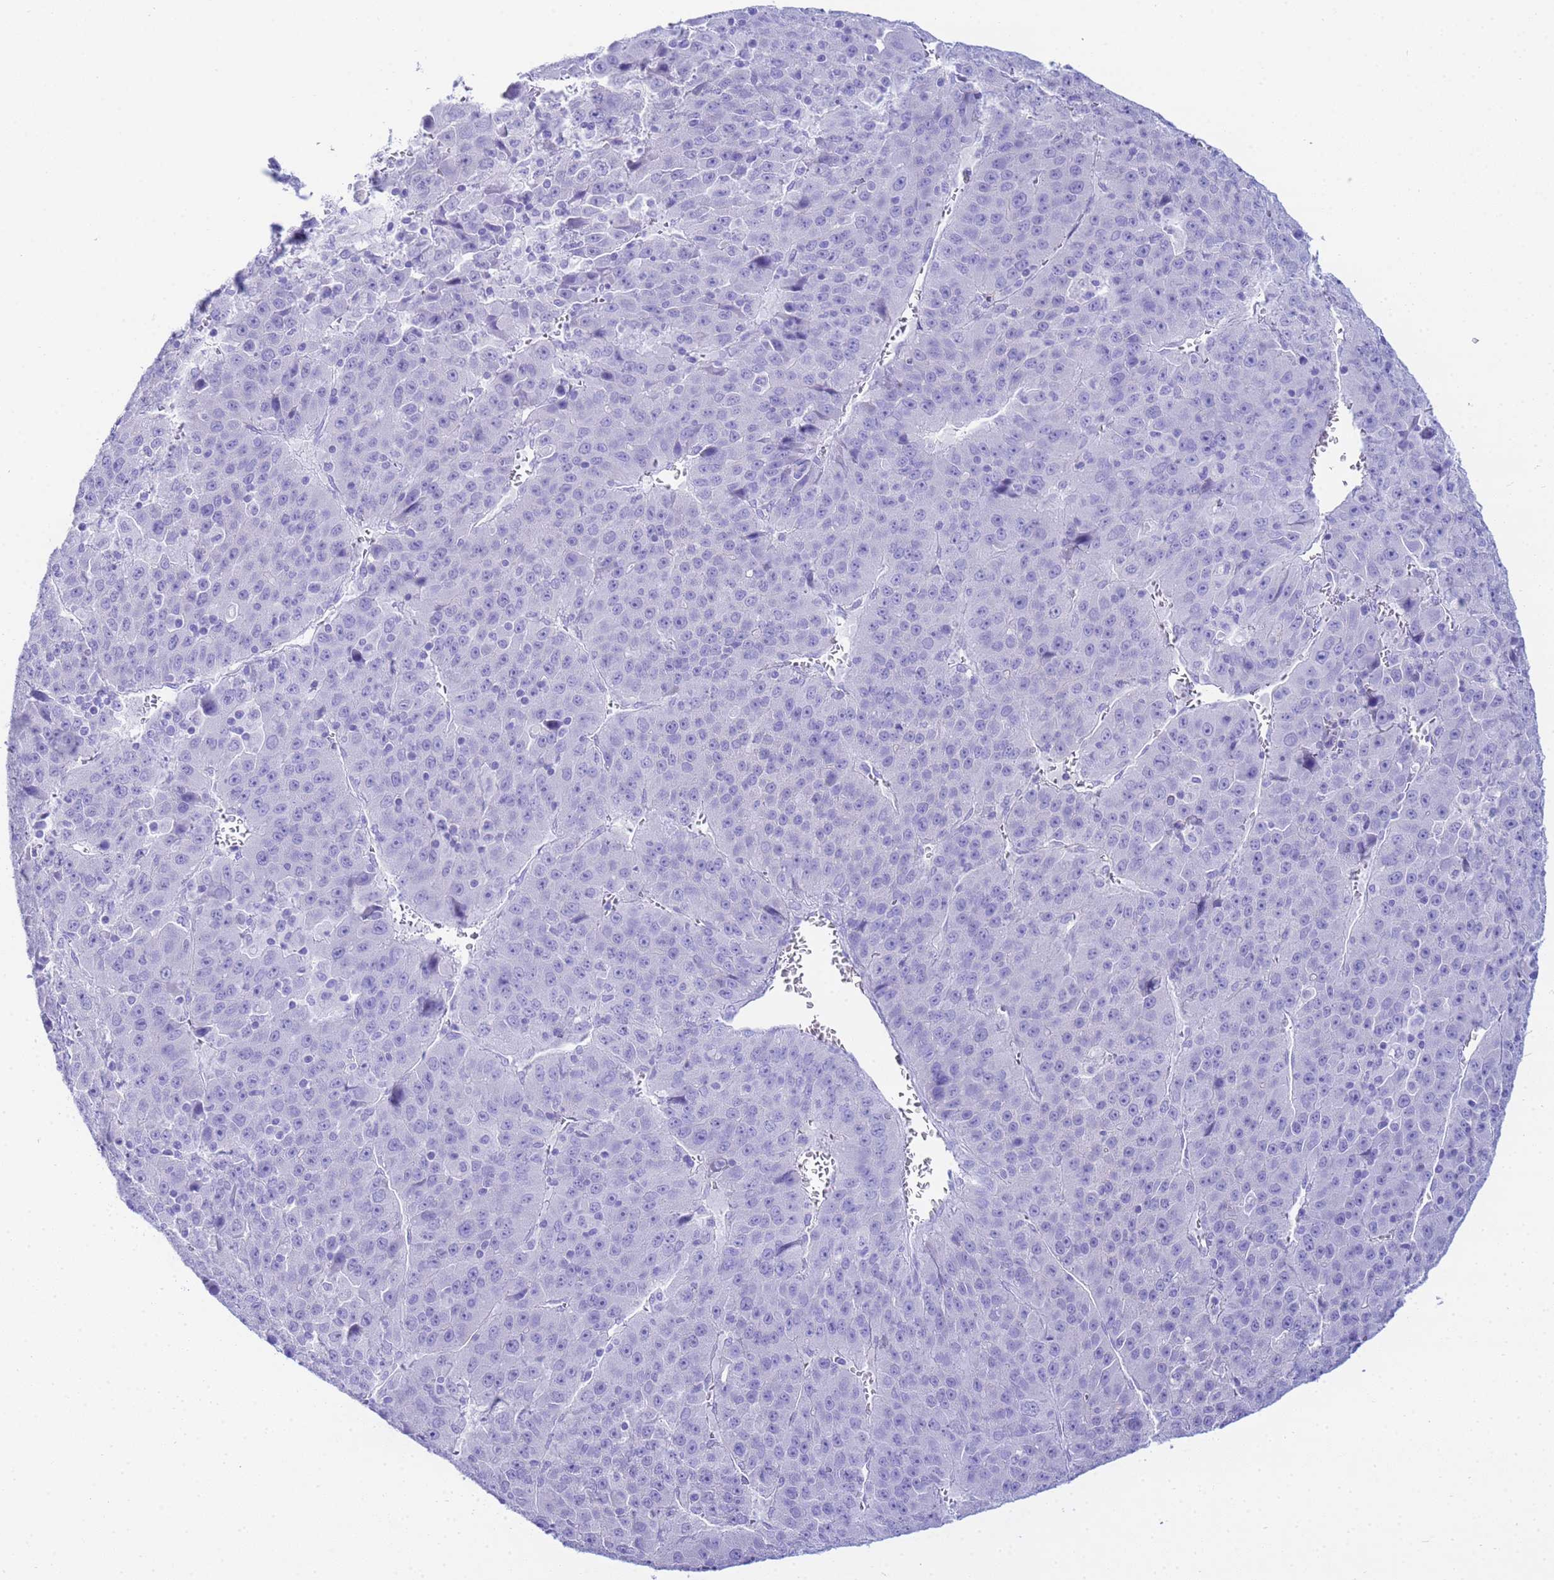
{"staining": {"intensity": "negative", "quantity": "none", "location": "none"}, "tissue": "liver cancer", "cell_type": "Tumor cells", "image_type": "cancer", "snomed": [{"axis": "morphology", "description": "Carcinoma, Hepatocellular, NOS"}, {"axis": "topography", "description": "Liver"}], "caption": "This micrograph is of hepatocellular carcinoma (liver) stained with immunohistochemistry (IHC) to label a protein in brown with the nuclei are counter-stained blue. There is no expression in tumor cells. (DAB immunohistochemistry, high magnification).", "gene": "AQP12A", "patient": {"sex": "female", "age": 53}}